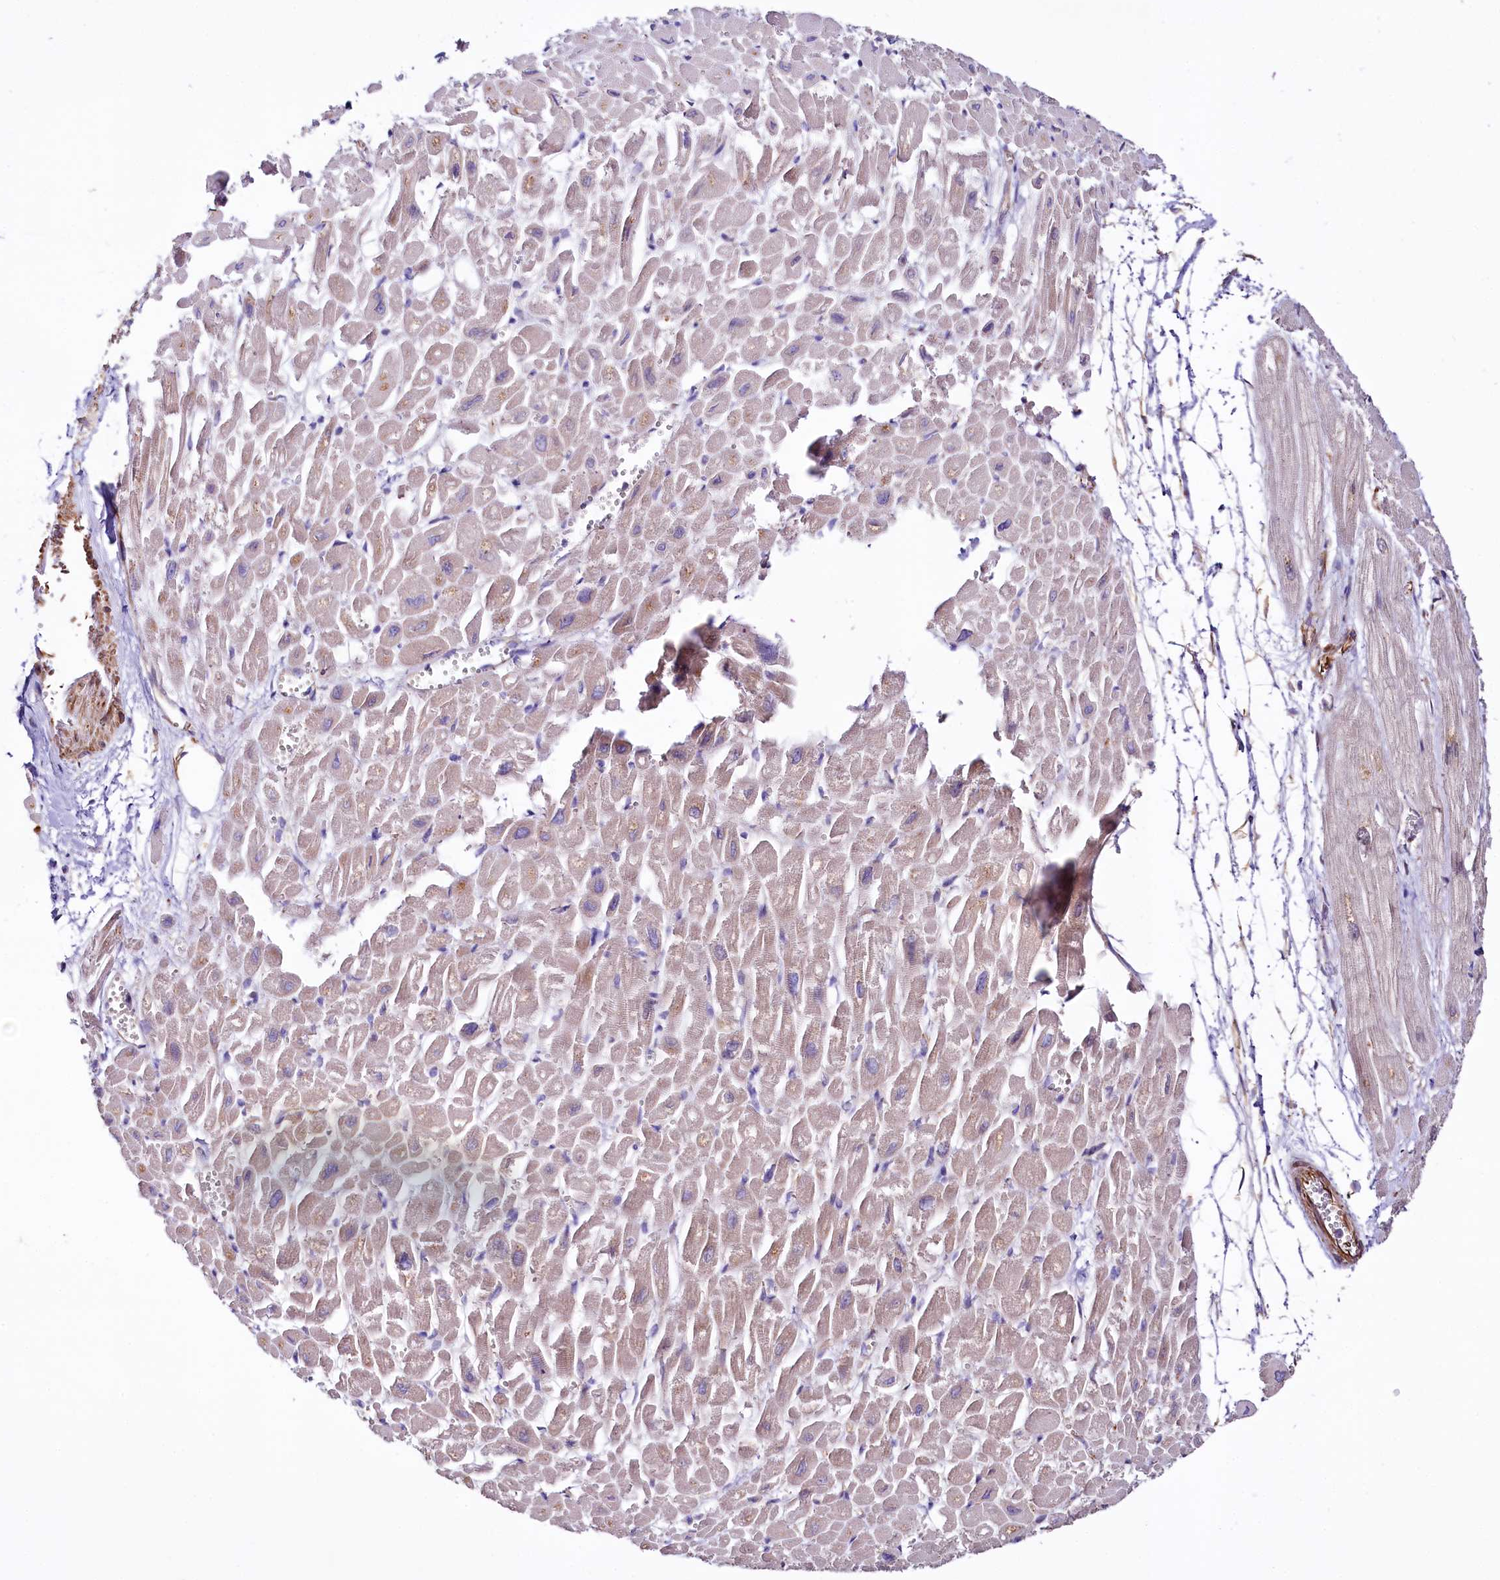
{"staining": {"intensity": "weak", "quantity": "25%-75%", "location": "cytoplasmic/membranous"}, "tissue": "heart muscle", "cell_type": "Cardiomyocytes", "image_type": "normal", "snomed": [{"axis": "morphology", "description": "Normal tissue, NOS"}, {"axis": "topography", "description": "Heart"}], "caption": "Human heart muscle stained for a protein (brown) shows weak cytoplasmic/membranous positive positivity in approximately 25%-75% of cardiomyocytes.", "gene": "TTC12", "patient": {"sex": "male", "age": 54}}